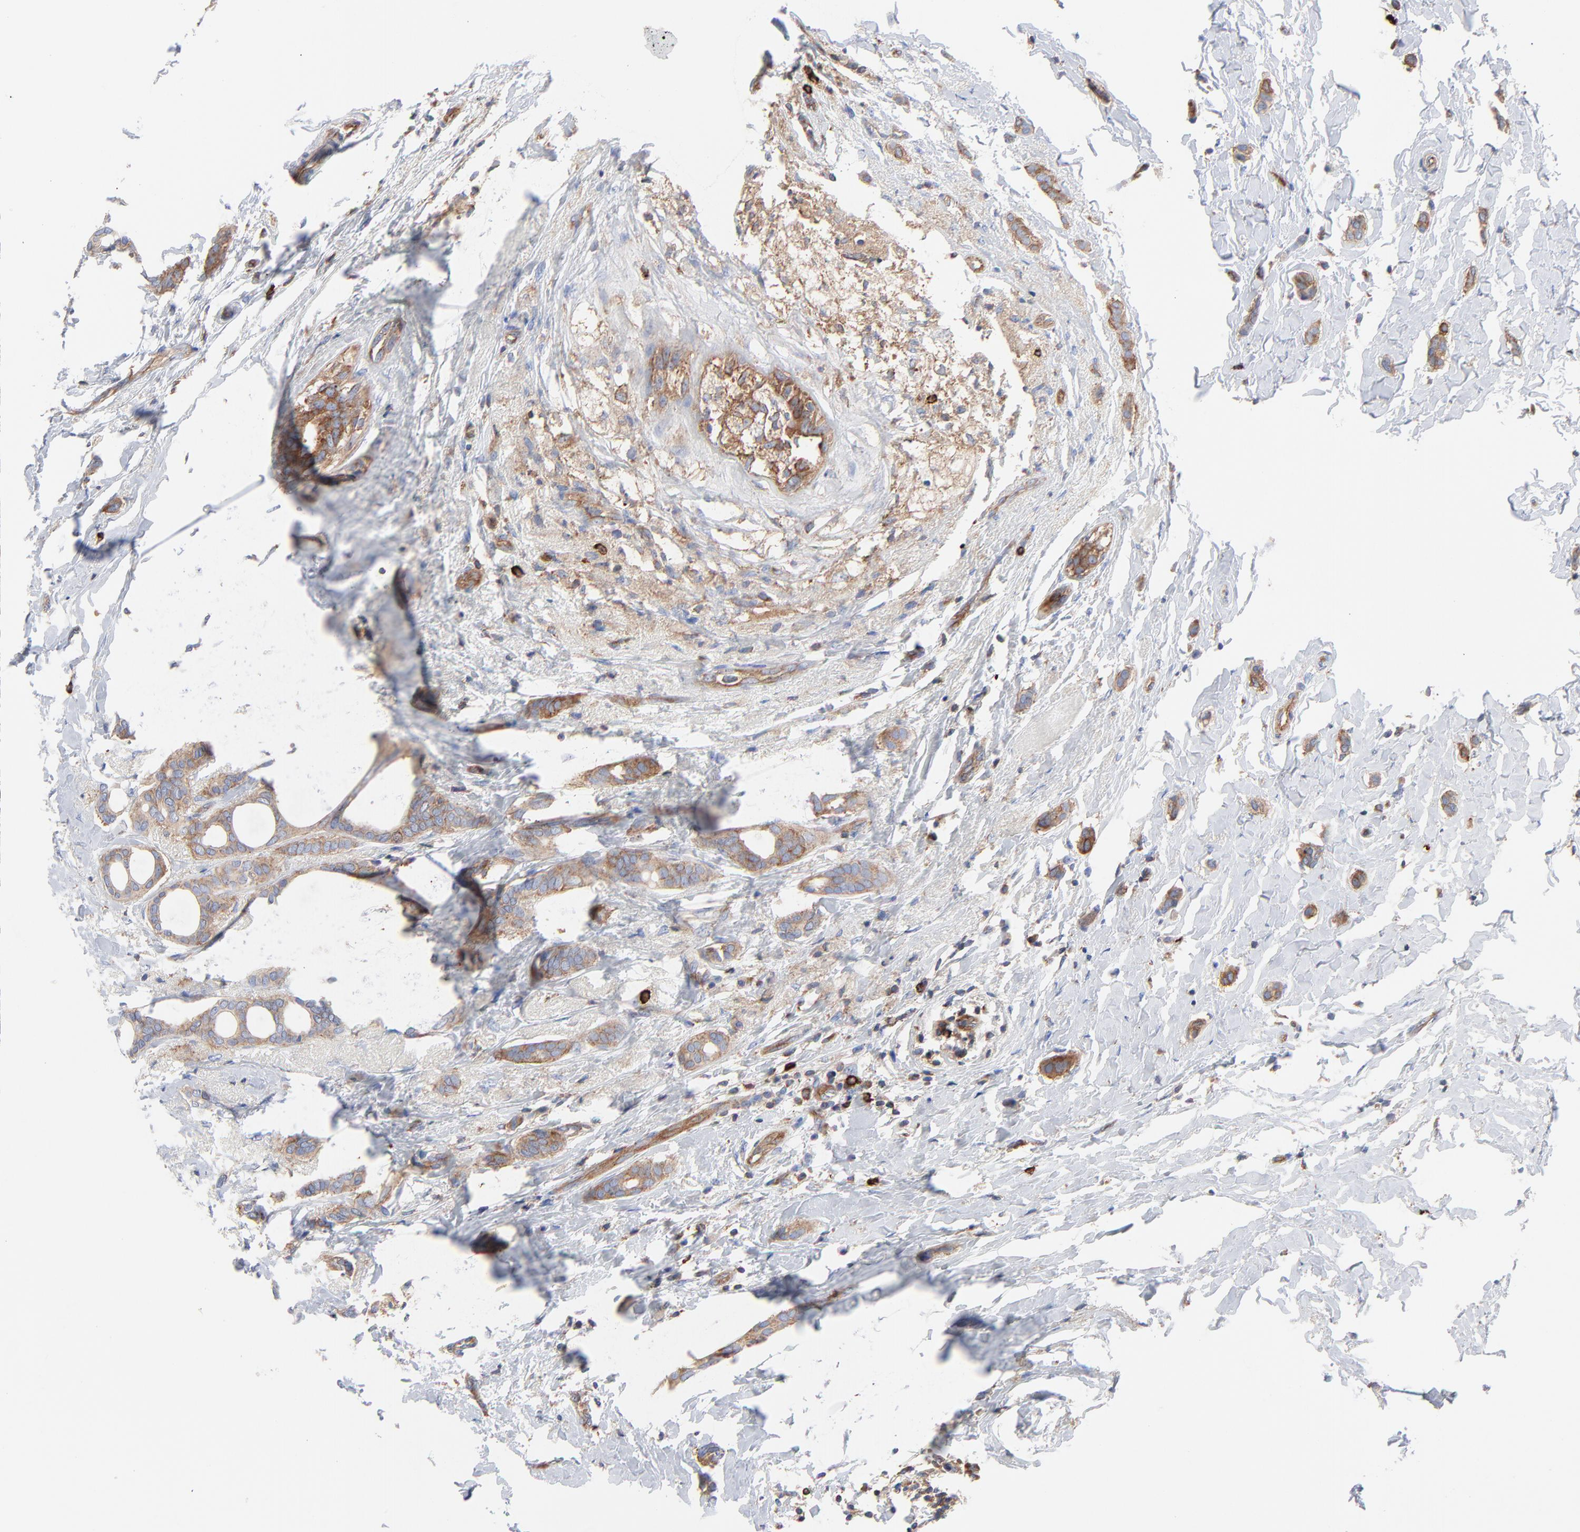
{"staining": {"intensity": "moderate", "quantity": ">75%", "location": "cytoplasmic/membranous"}, "tissue": "breast cancer", "cell_type": "Tumor cells", "image_type": "cancer", "snomed": [{"axis": "morphology", "description": "Duct carcinoma"}, {"axis": "topography", "description": "Breast"}], "caption": "DAB immunohistochemical staining of human invasive ductal carcinoma (breast) demonstrates moderate cytoplasmic/membranous protein staining in approximately >75% of tumor cells.", "gene": "CD2AP", "patient": {"sex": "female", "age": 54}}